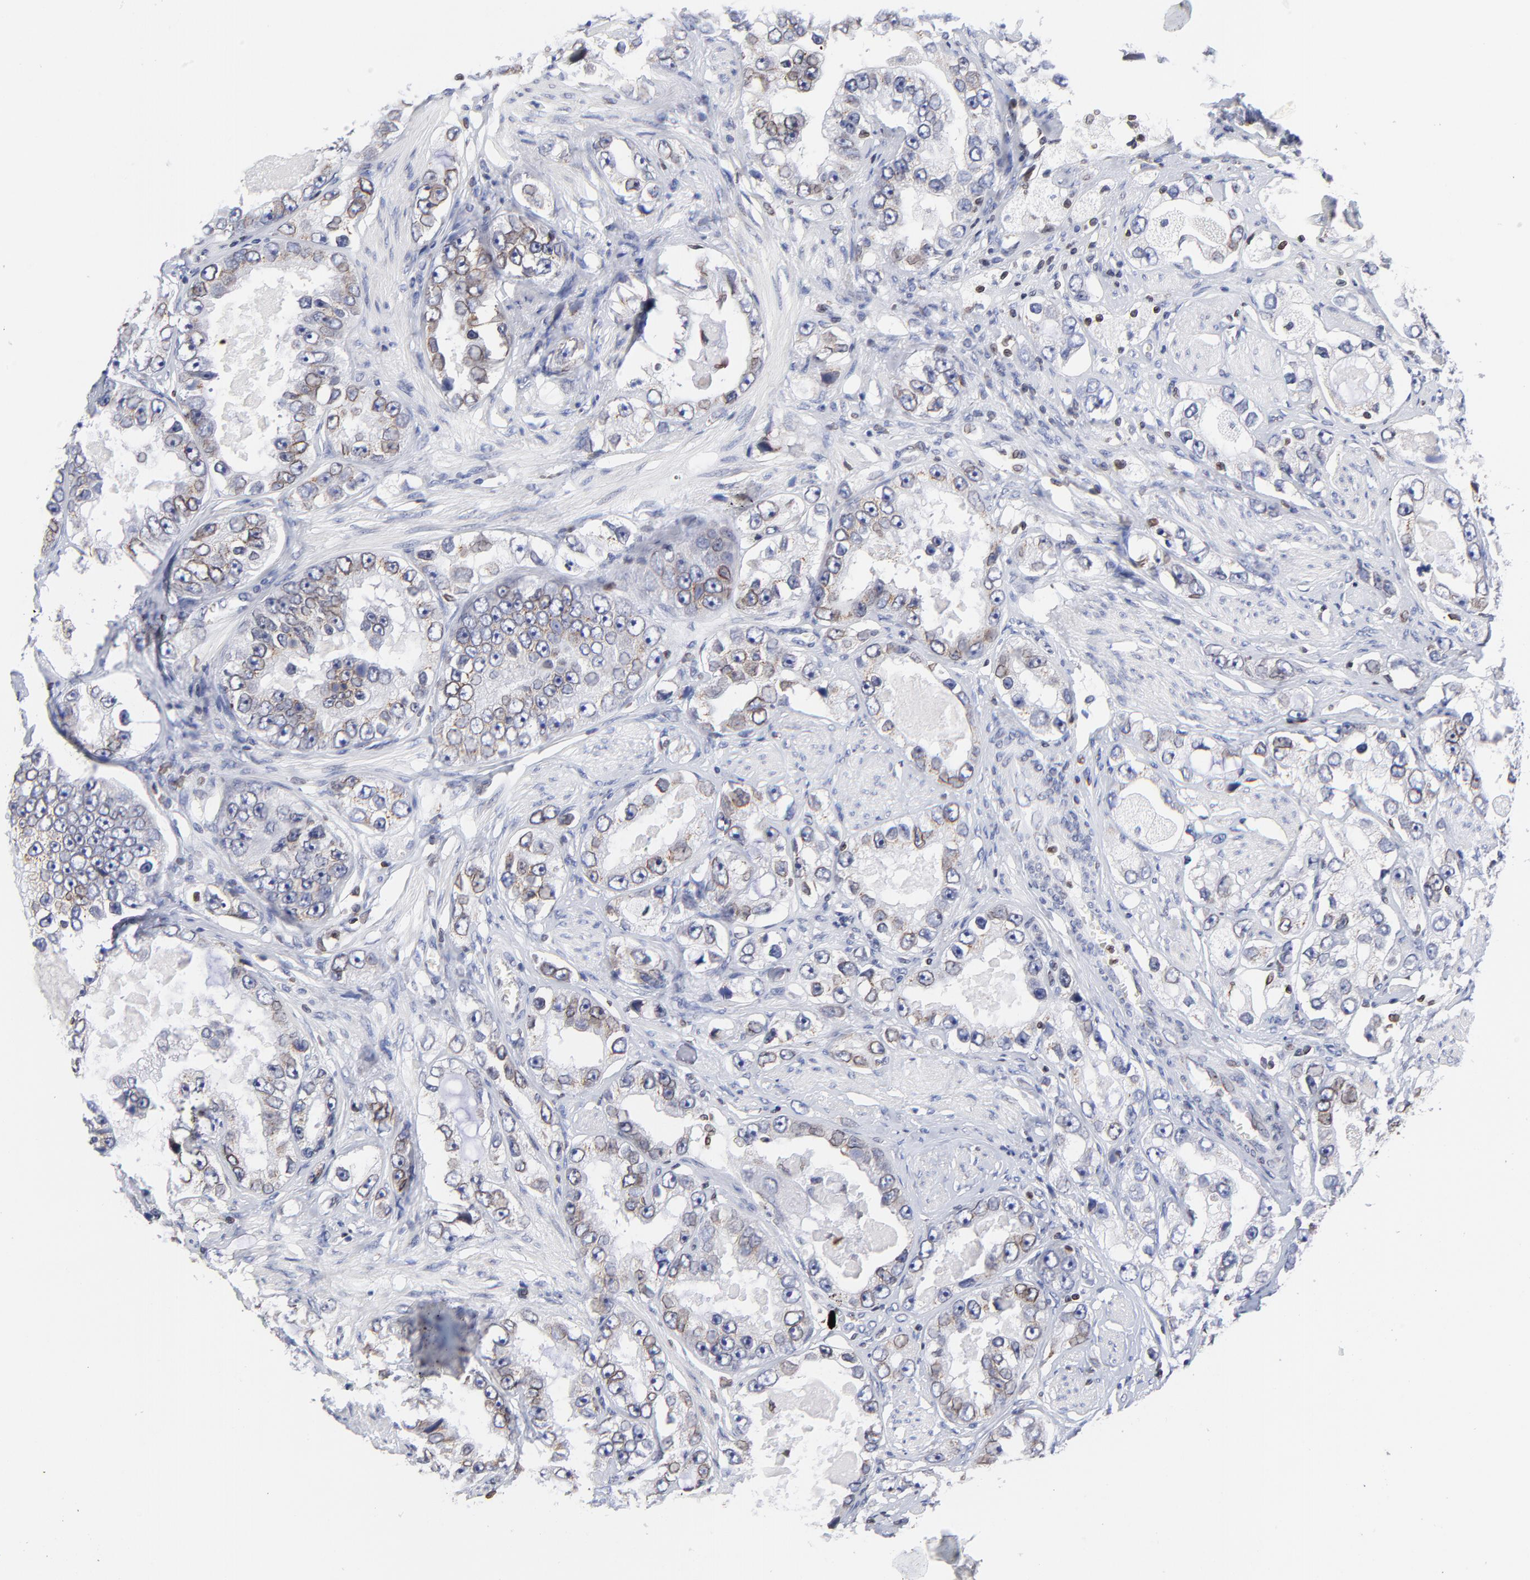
{"staining": {"intensity": "weak", "quantity": "<25%", "location": "cytoplasmic/membranous,nuclear"}, "tissue": "prostate cancer", "cell_type": "Tumor cells", "image_type": "cancer", "snomed": [{"axis": "morphology", "description": "Adenocarcinoma, High grade"}, {"axis": "topography", "description": "Prostate"}], "caption": "Prostate cancer (high-grade adenocarcinoma) was stained to show a protein in brown. There is no significant expression in tumor cells. (DAB (3,3'-diaminobenzidine) immunohistochemistry (IHC) visualized using brightfield microscopy, high magnification).", "gene": "THAP7", "patient": {"sex": "male", "age": 63}}